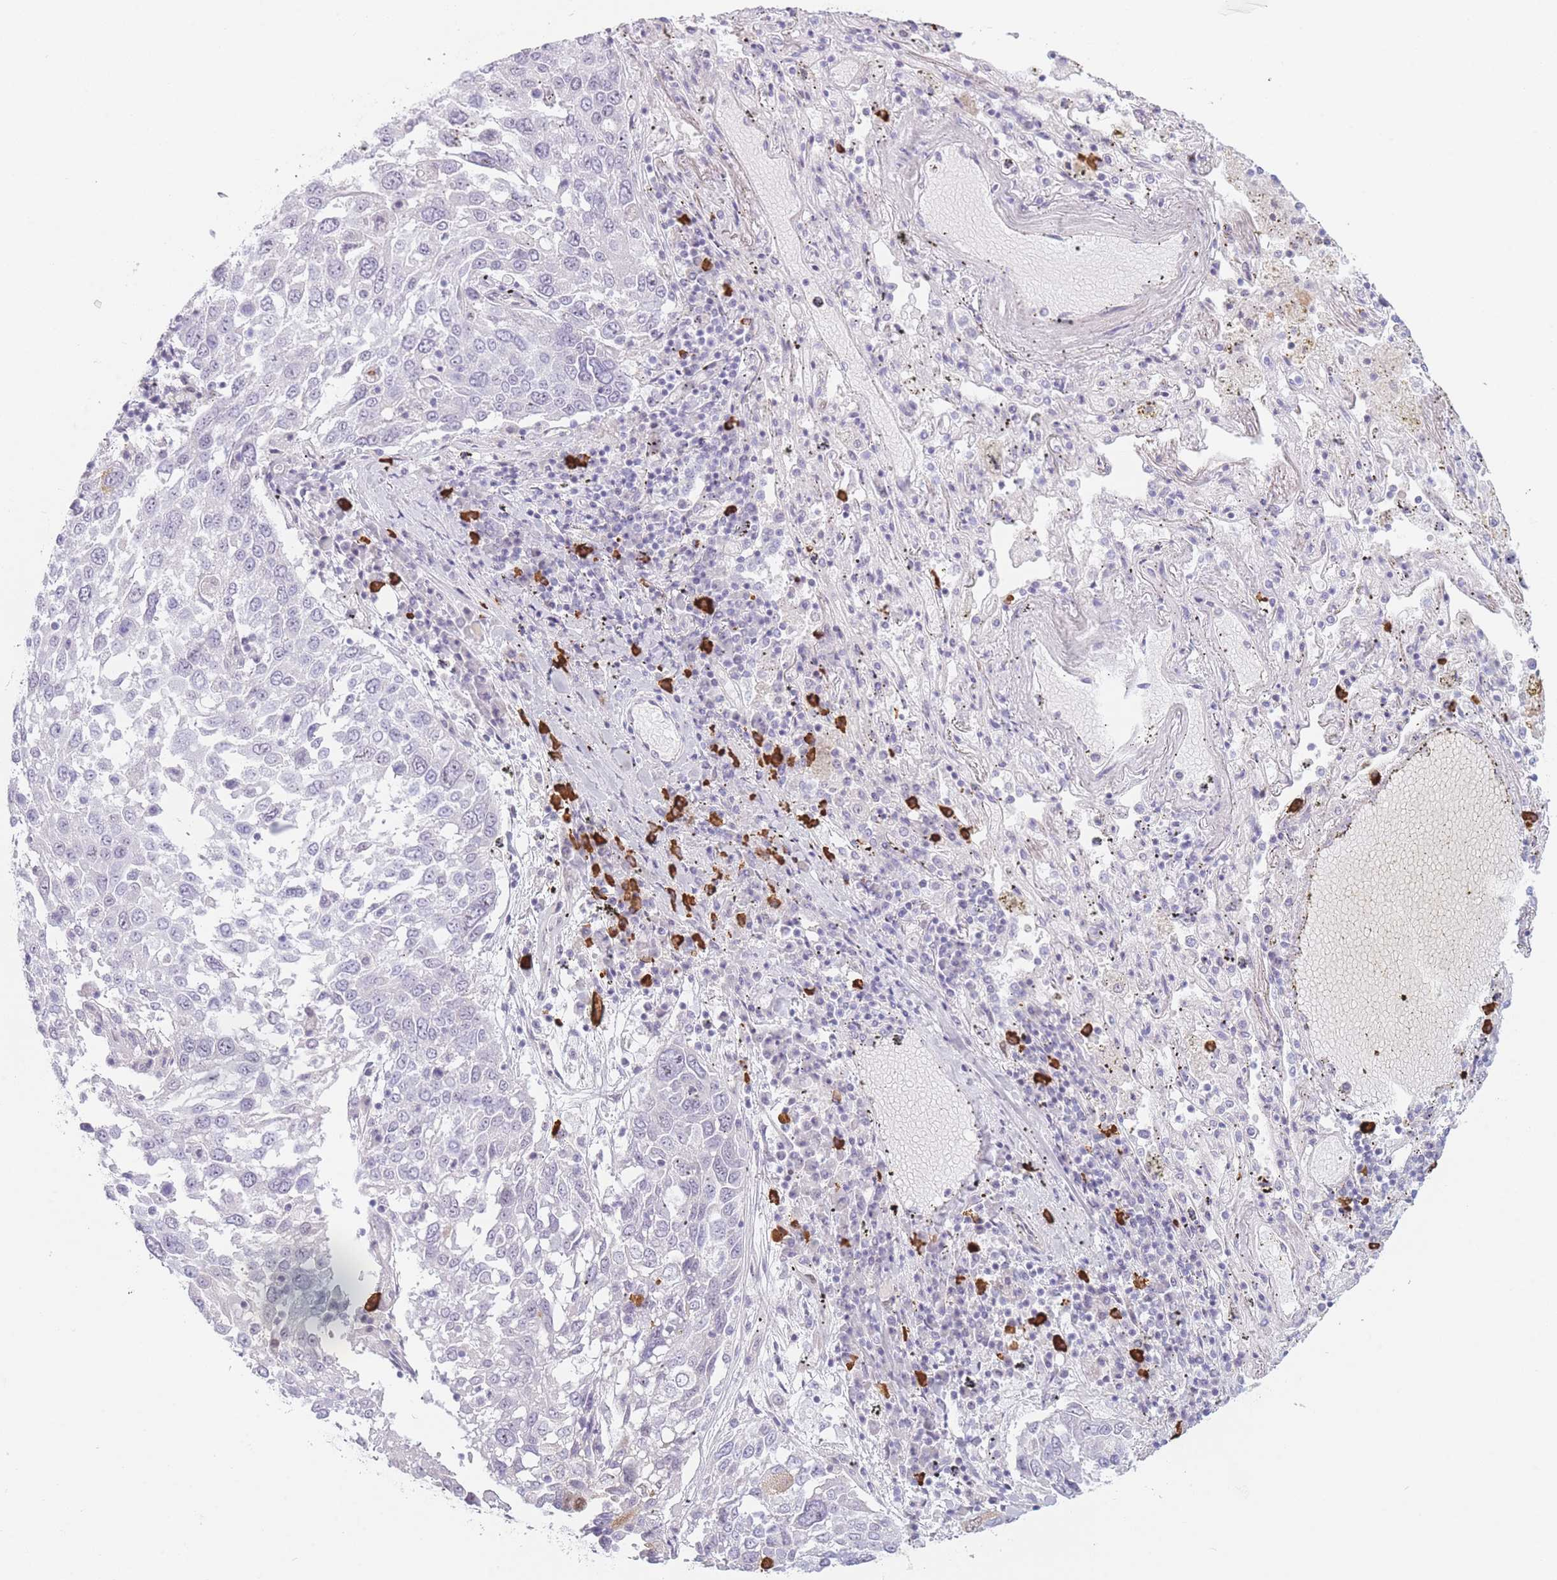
{"staining": {"intensity": "negative", "quantity": "none", "location": "none"}, "tissue": "lung cancer", "cell_type": "Tumor cells", "image_type": "cancer", "snomed": [{"axis": "morphology", "description": "Squamous cell carcinoma, NOS"}, {"axis": "topography", "description": "Lung"}], "caption": "Tumor cells show no significant staining in lung squamous cell carcinoma. (DAB IHC visualized using brightfield microscopy, high magnification).", "gene": "PLEKHG2", "patient": {"sex": "male", "age": 65}}